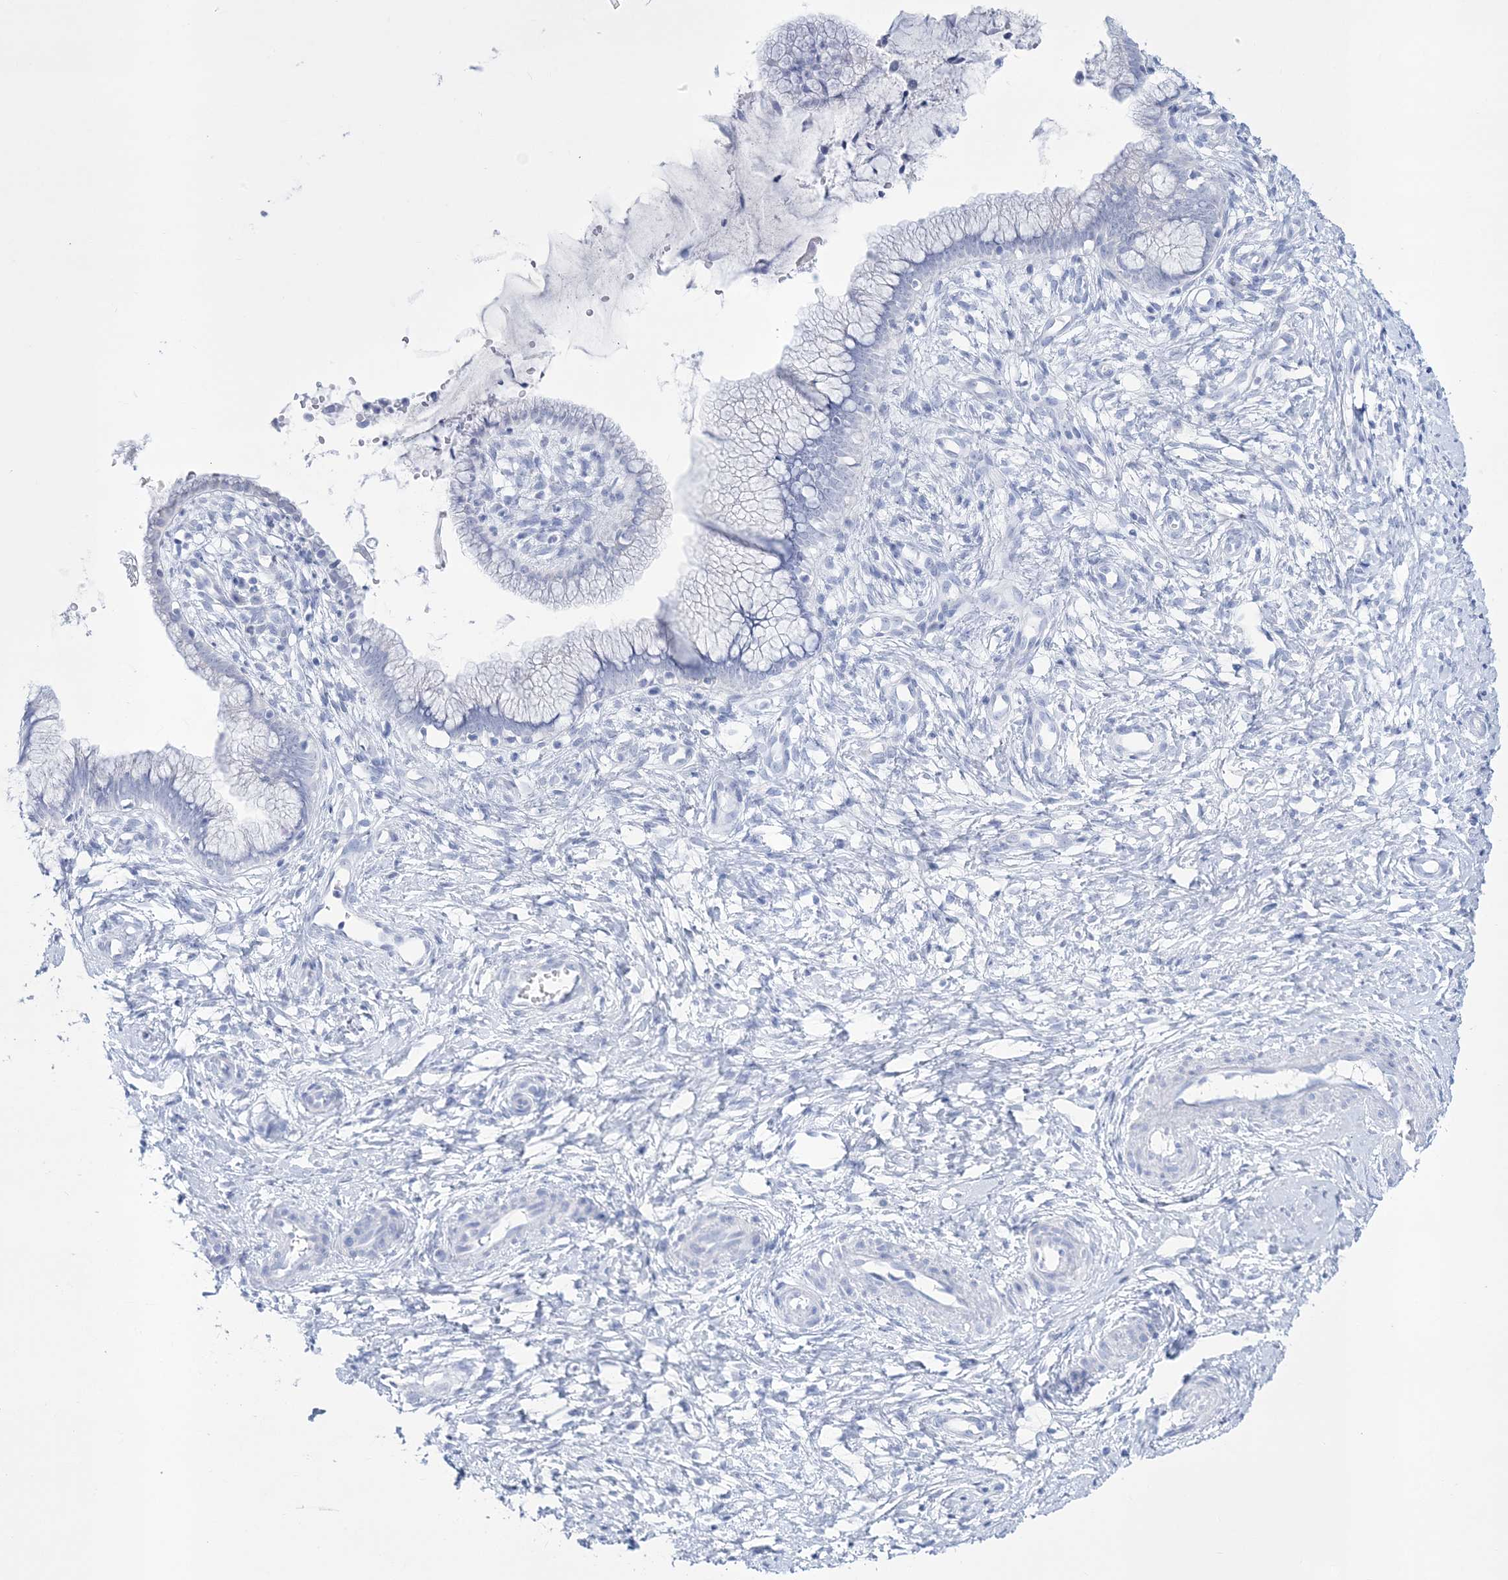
{"staining": {"intensity": "negative", "quantity": "none", "location": "none"}, "tissue": "cervix", "cell_type": "Glandular cells", "image_type": "normal", "snomed": [{"axis": "morphology", "description": "Normal tissue, NOS"}, {"axis": "topography", "description": "Cervix"}], "caption": "A photomicrograph of cervix stained for a protein exhibits no brown staining in glandular cells.", "gene": "RBP2", "patient": {"sex": "female", "age": 36}}